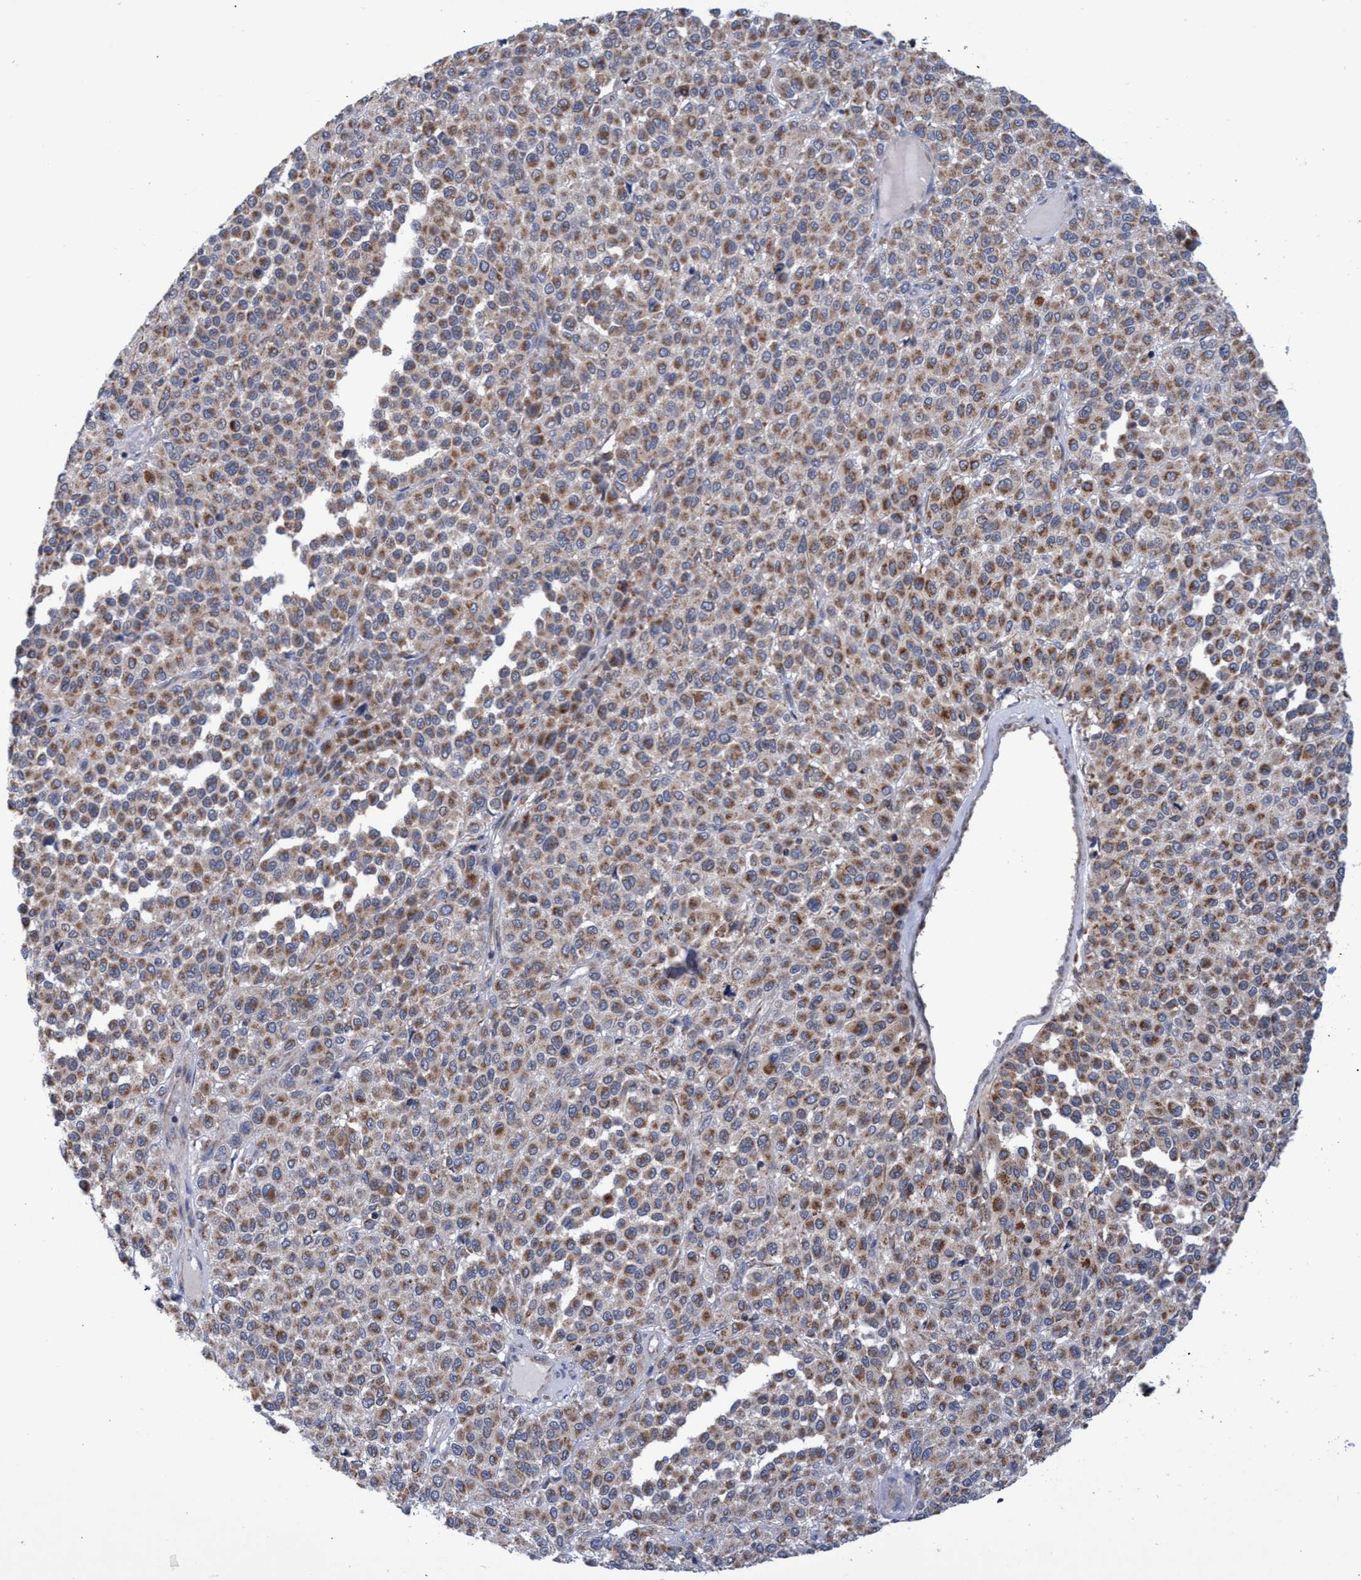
{"staining": {"intensity": "moderate", "quantity": ">75%", "location": "cytoplasmic/membranous"}, "tissue": "melanoma", "cell_type": "Tumor cells", "image_type": "cancer", "snomed": [{"axis": "morphology", "description": "Malignant melanoma, Metastatic site"}, {"axis": "topography", "description": "Pancreas"}], "caption": "An image showing moderate cytoplasmic/membranous positivity in about >75% of tumor cells in malignant melanoma (metastatic site), as visualized by brown immunohistochemical staining.", "gene": "NAT16", "patient": {"sex": "female", "age": 30}}